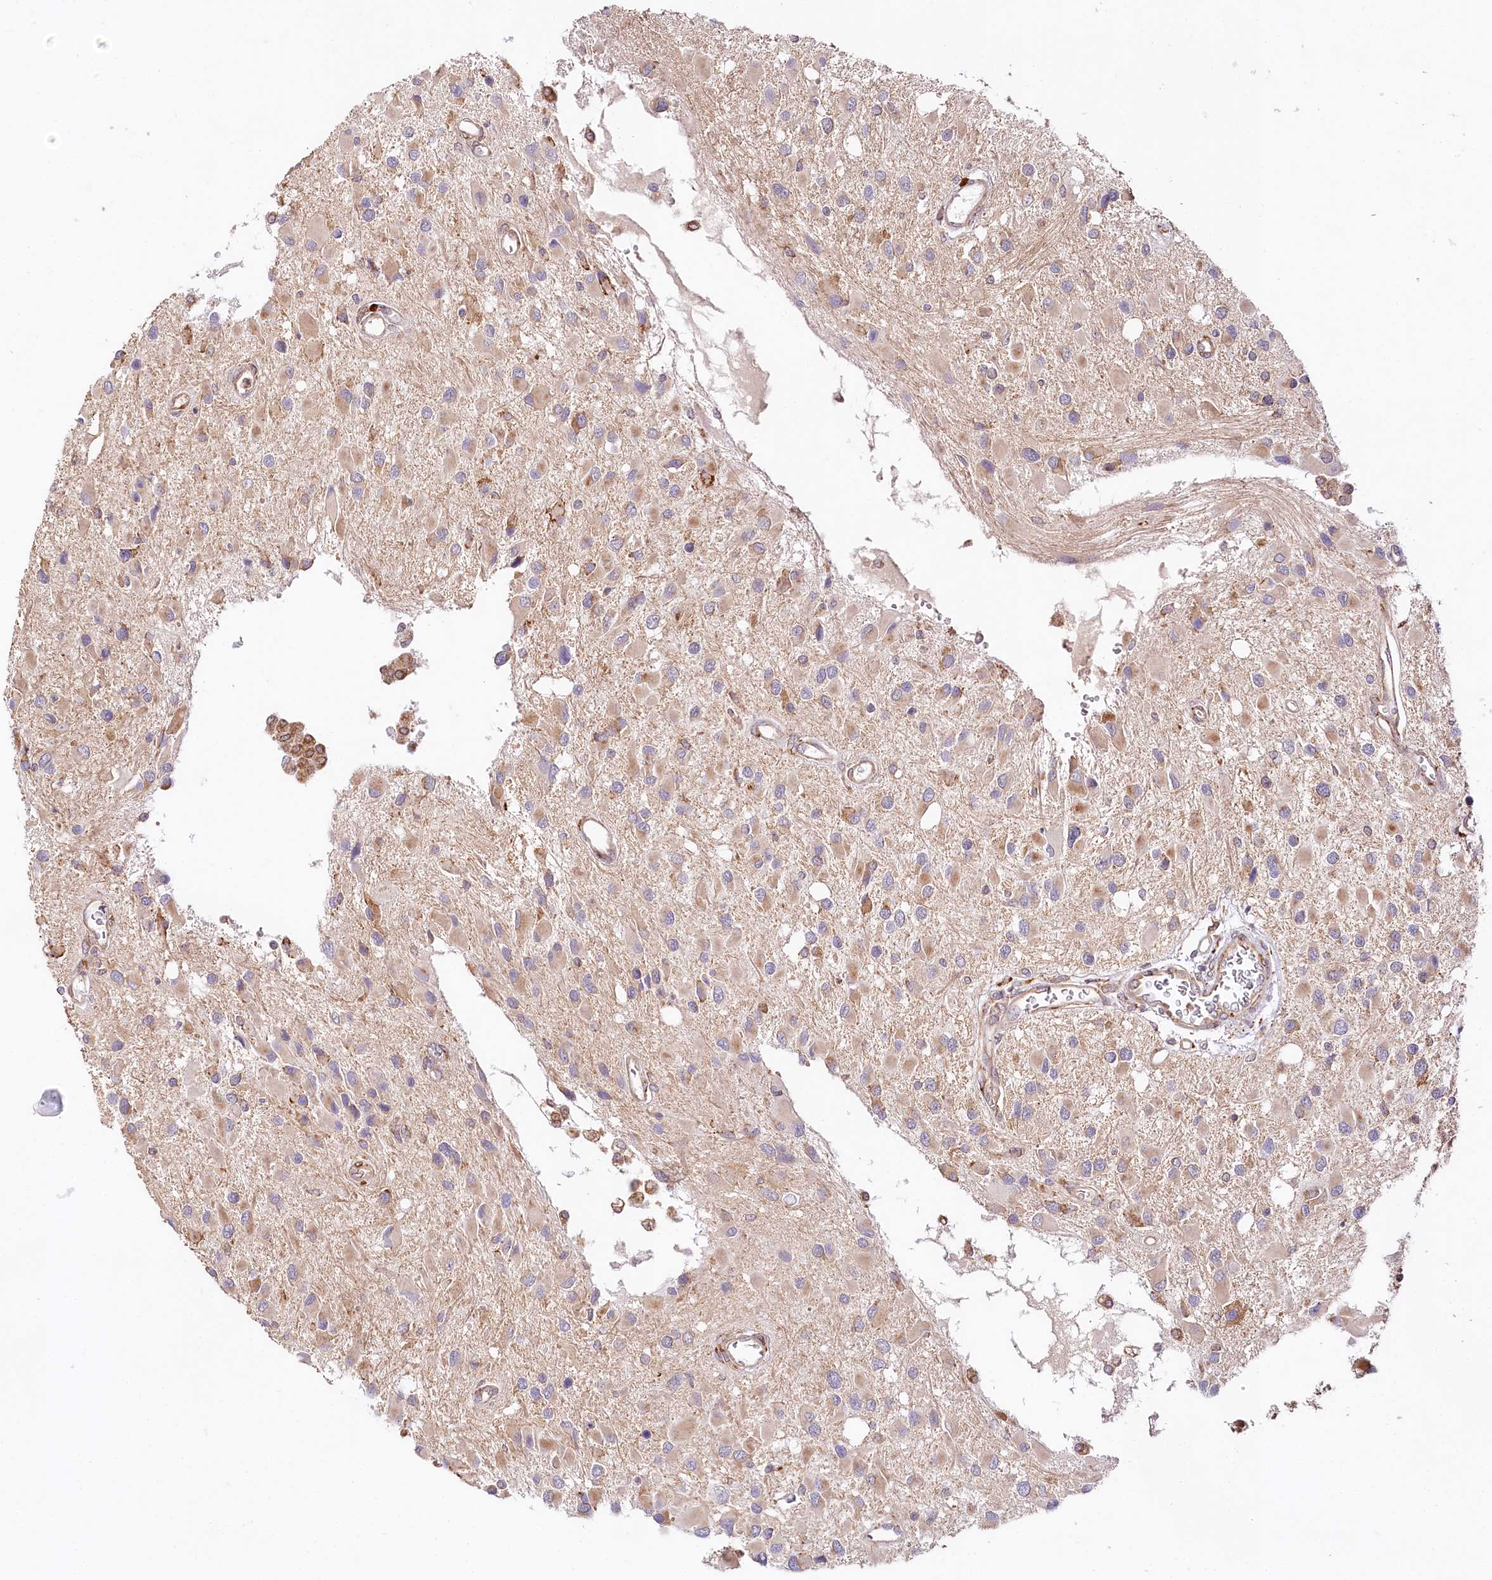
{"staining": {"intensity": "moderate", "quantity": "<25%", "location": "cytoplasmic/membranous"}, "tissue": "glioma", "cell_type": "Tumor cells", "image_type": "cancer", "snomed": [{"axis": "morphology", "description": "Glioma, malignant, High grade"}, {"axis": "topography", "description": "Brain"}], "caption": "Immunohistochemistry photomicrograph of neoplastic tissue: glioma stained using immunohistochemistry (IHC) exhibits low levels of moderate protein expression localized specifically in the cytoplasmic/membranous of tumor cells, appearing as a cytoplasmic/membranous brown color.", "gene": "VEGFA", "patient": {"sex": "male", "age": 53}}